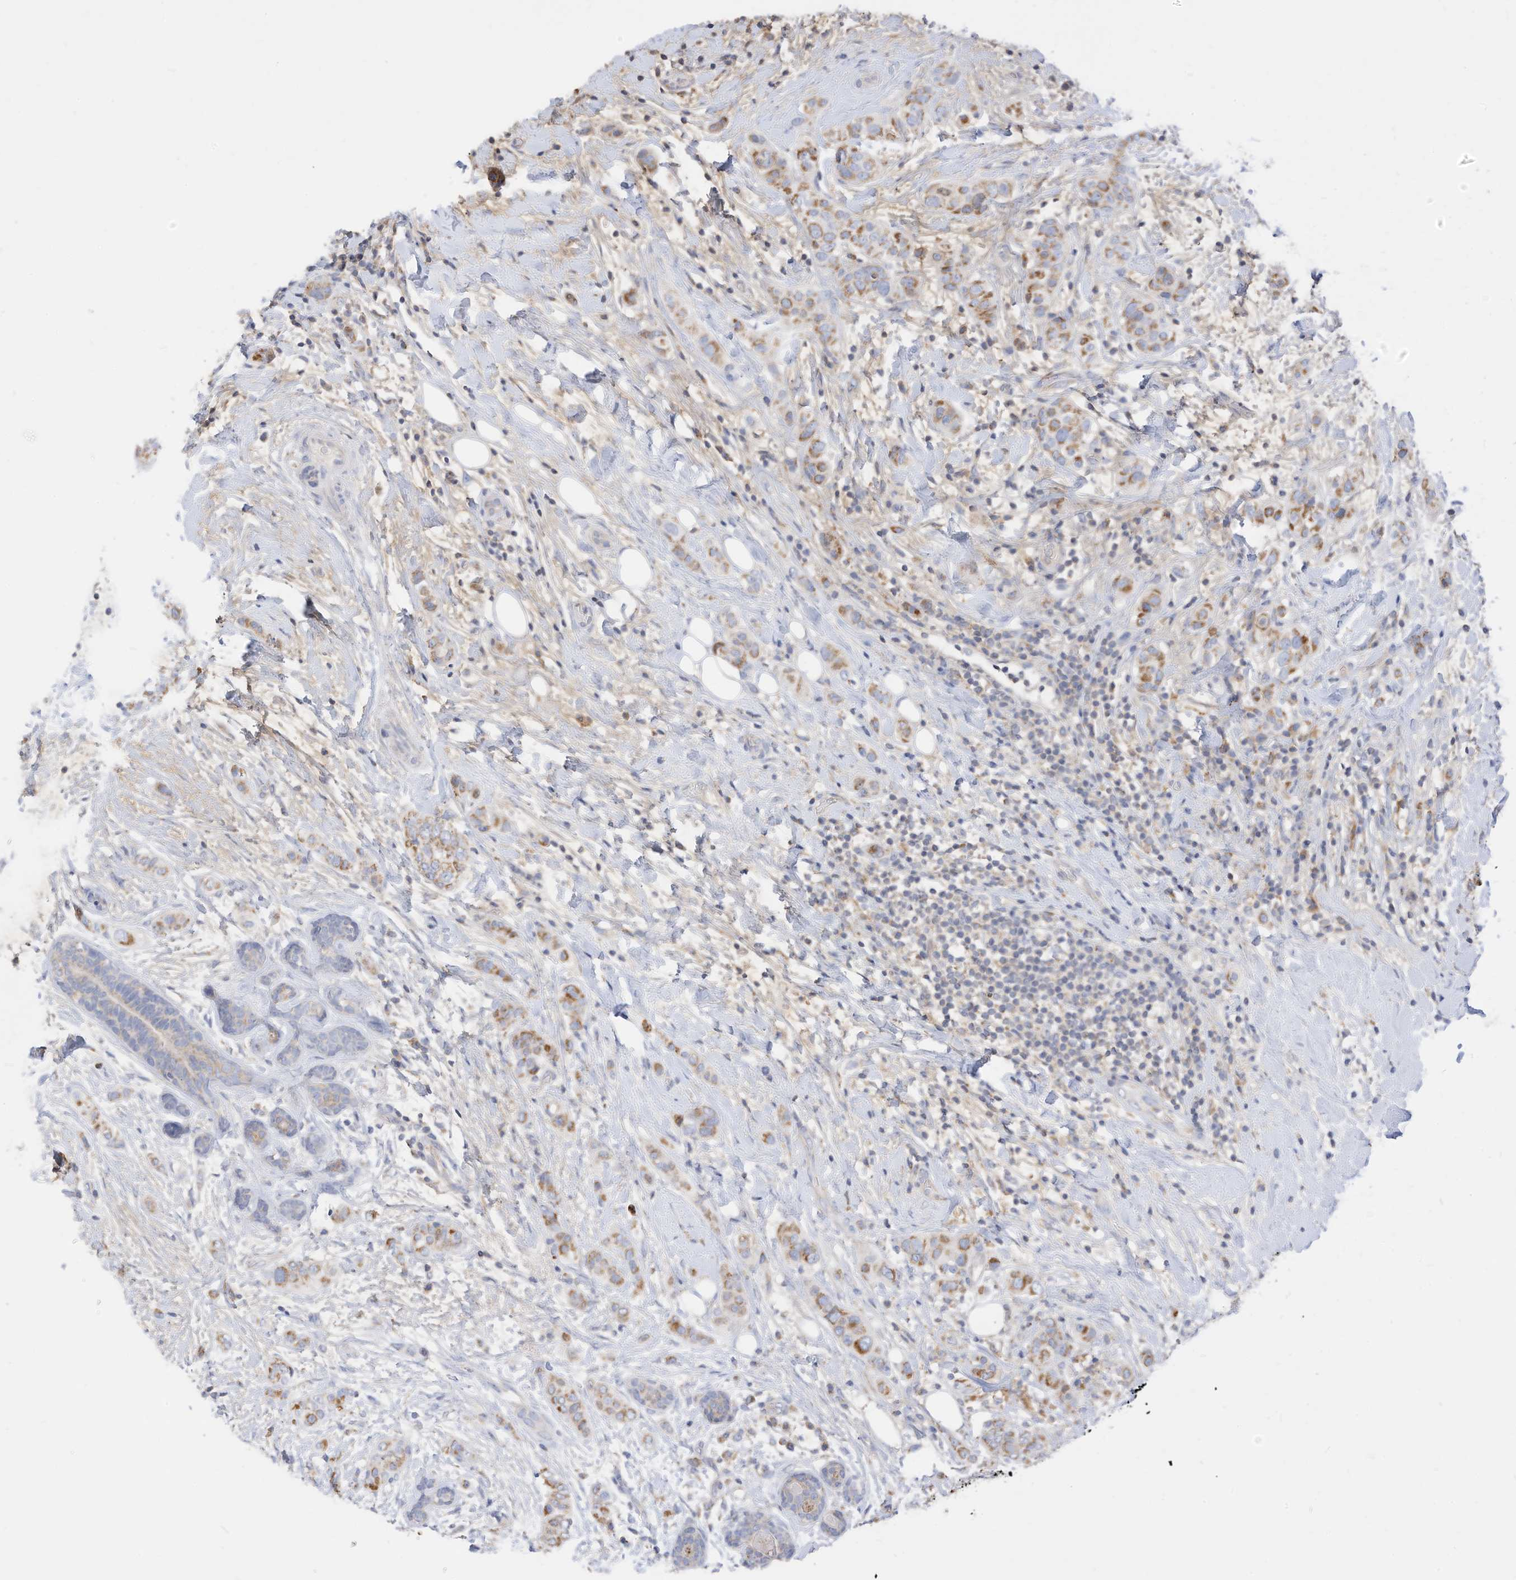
{"staining": {"intensity": "weak", "quantity": ">75%", "location": "cytoplasmic/membranous"}, "tissue": "breast cancer", "cell_type": "Tumor cells", "image_type": "cancer", "snomed": [{"axis": "morphology", "description": "Lobular carcinoma"}, {"axis": "topography", "description": "Breast"}], "caption": "Protein staining of breast lobular carcinoma tissue reveals weak cytoplasmic/membranous expression in approximately >75% of tumor cells. (IHC, brightfield microscopy, high magnification).", "gene": "RHOH", "patient": {"sex": "female", "age": 51}}